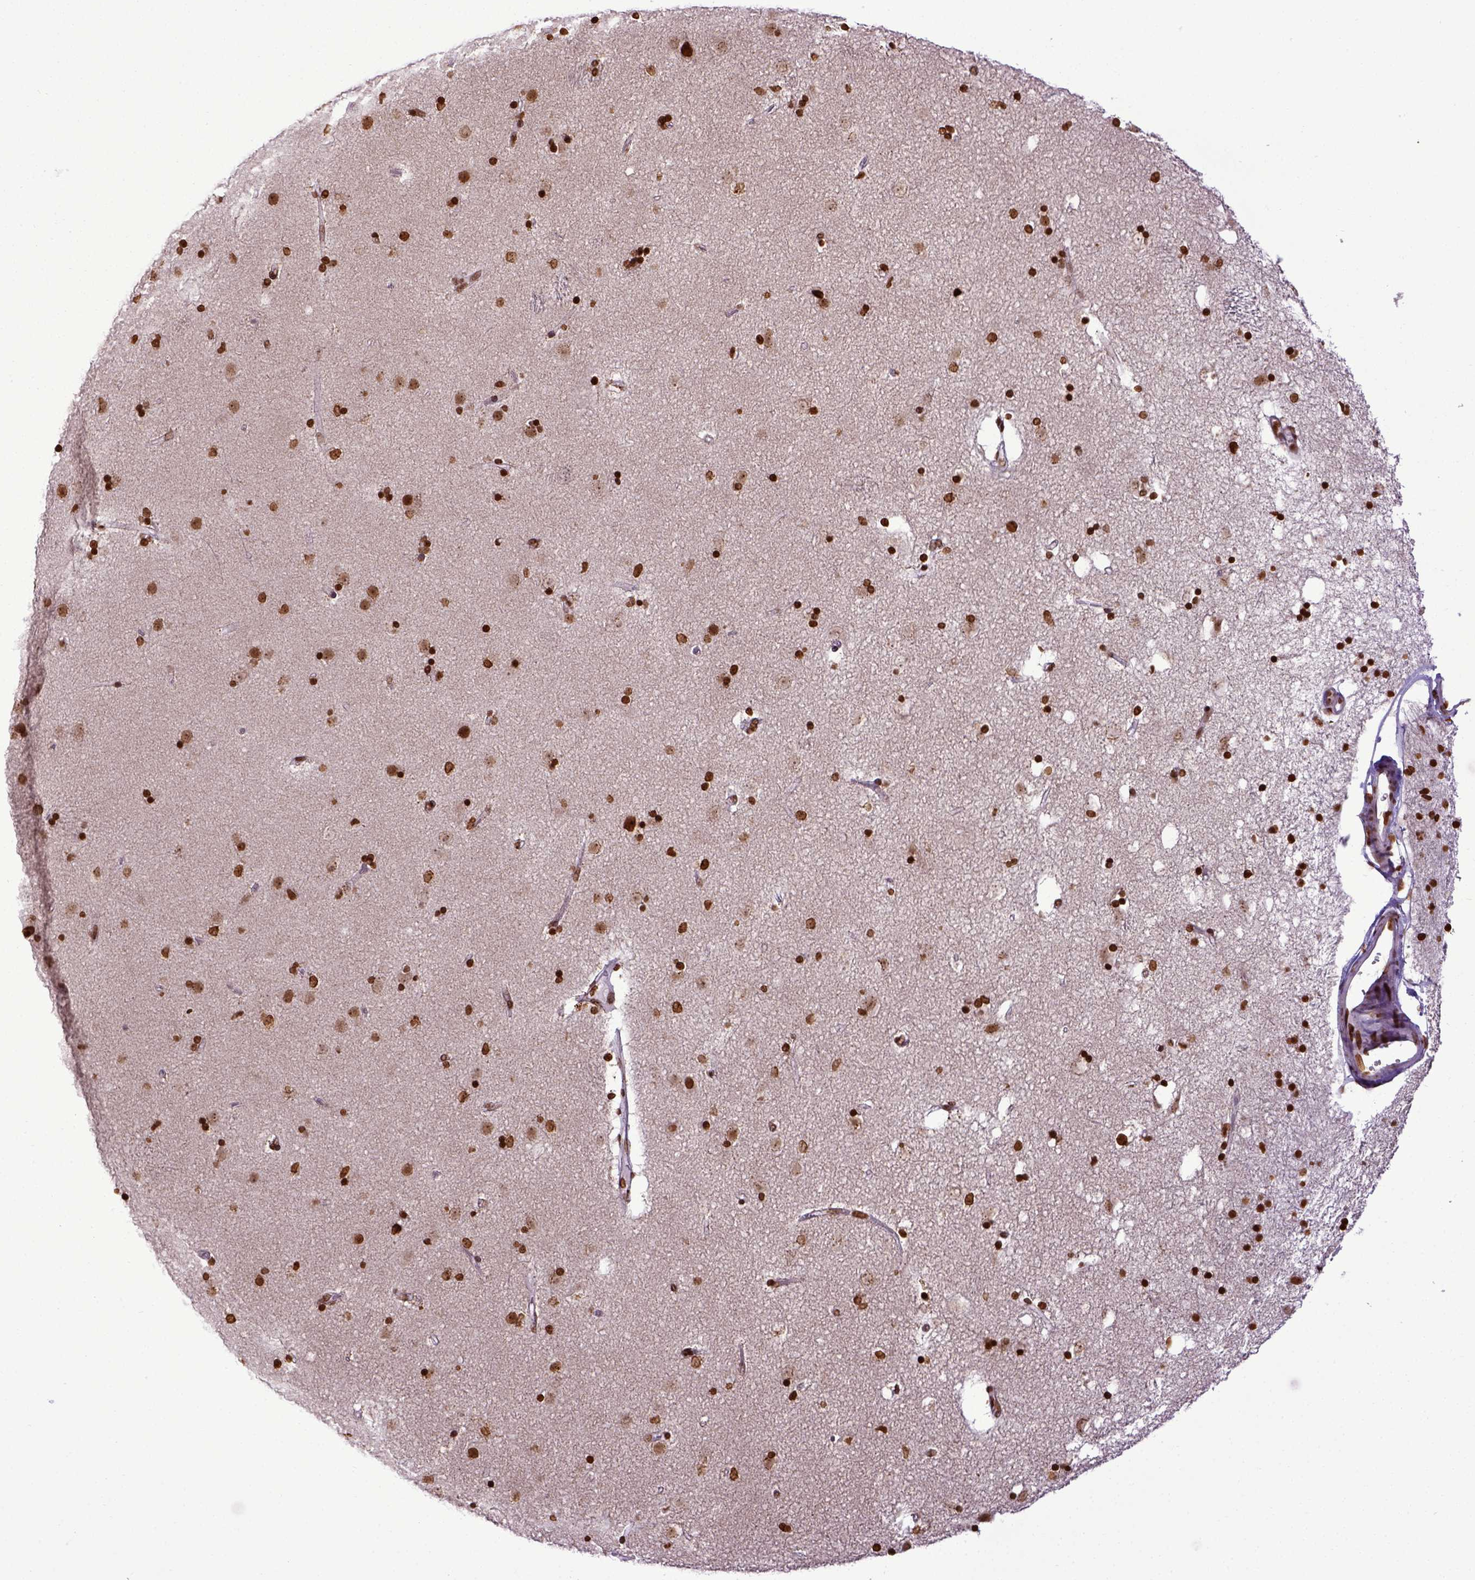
{"staining": {"intensity": "strong", "quantity": ">75%", "location": "nuclear"}, "tissue": "caudate", "cell_type": "Glial cells", "image_type": "normal", "snomed": [{"axis": "morphology", "description": "Normal tissue, NOS"}, {"axis": "topography", "description": "Lateral ventricle wall"}], "caption": "A high amount of strong nuclear positivity is appreciated in about >75% of glial cells in benign caudate. The staining was performed using DAB (3,3'-diaminobenzidine), with brown indicating positive protein expression. Nuclei are stained blue with hematoxylin.", "gene": "ZNF75D", "patient": {"sex": "female", "age": 71}}